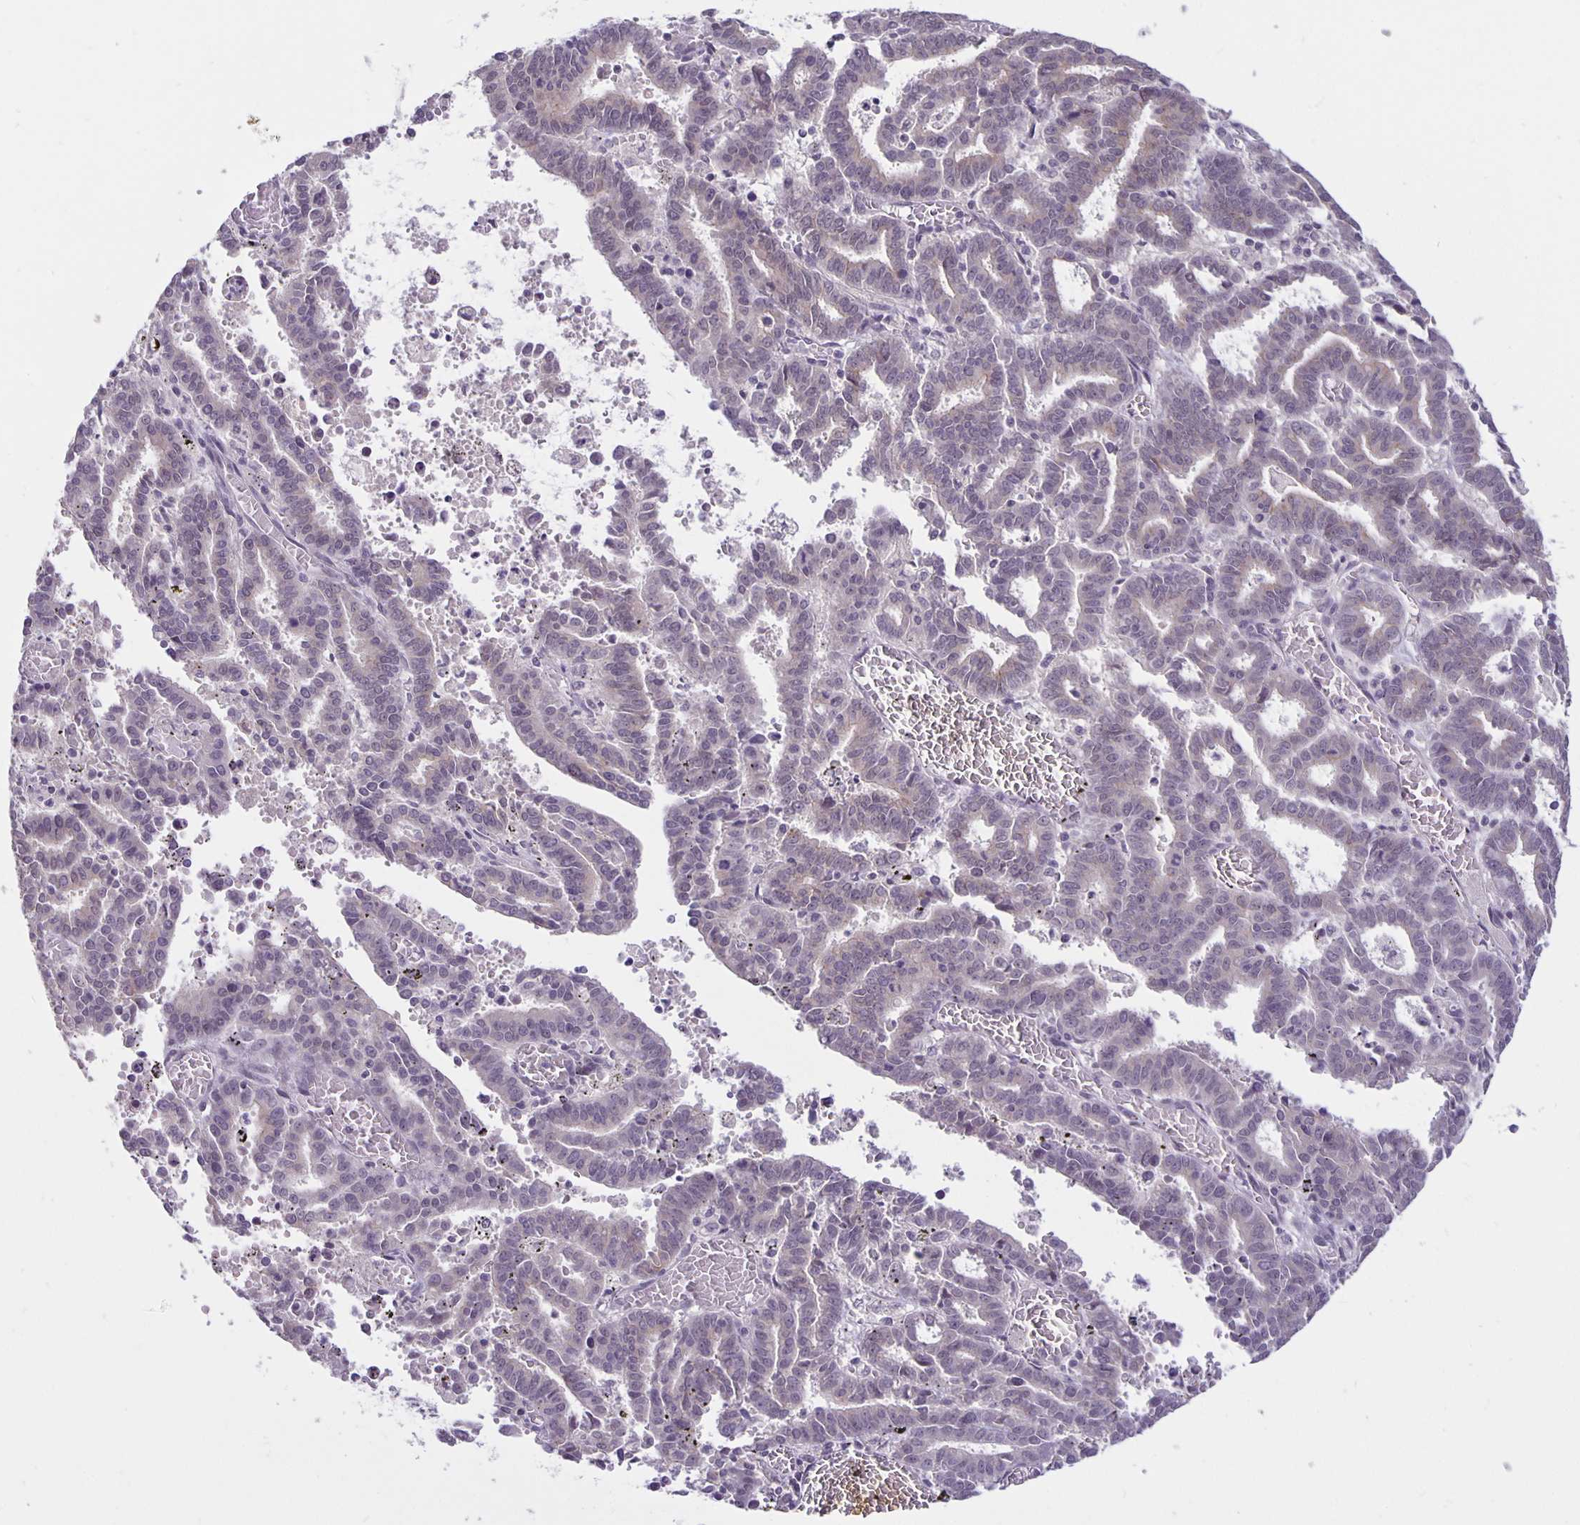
{"staining": {"intensity": "negative", "quantity": "none", "location": "none"}, "tissue": "endometrial cancer", "cell_type": "Tumor cells", "image_type": "cancer", "snomed": [{"axis": "morphology", "description": "Adenocarcinoma, NOS"}, {"axis": "topography", "description": "Uterus"}], "caption": "Protein analysis of endometrial adenocarcinoma exhibits no significant staining in tumor cells.", "gene": "ARVCF", "patient": {"sex": "female", "age": 83}}